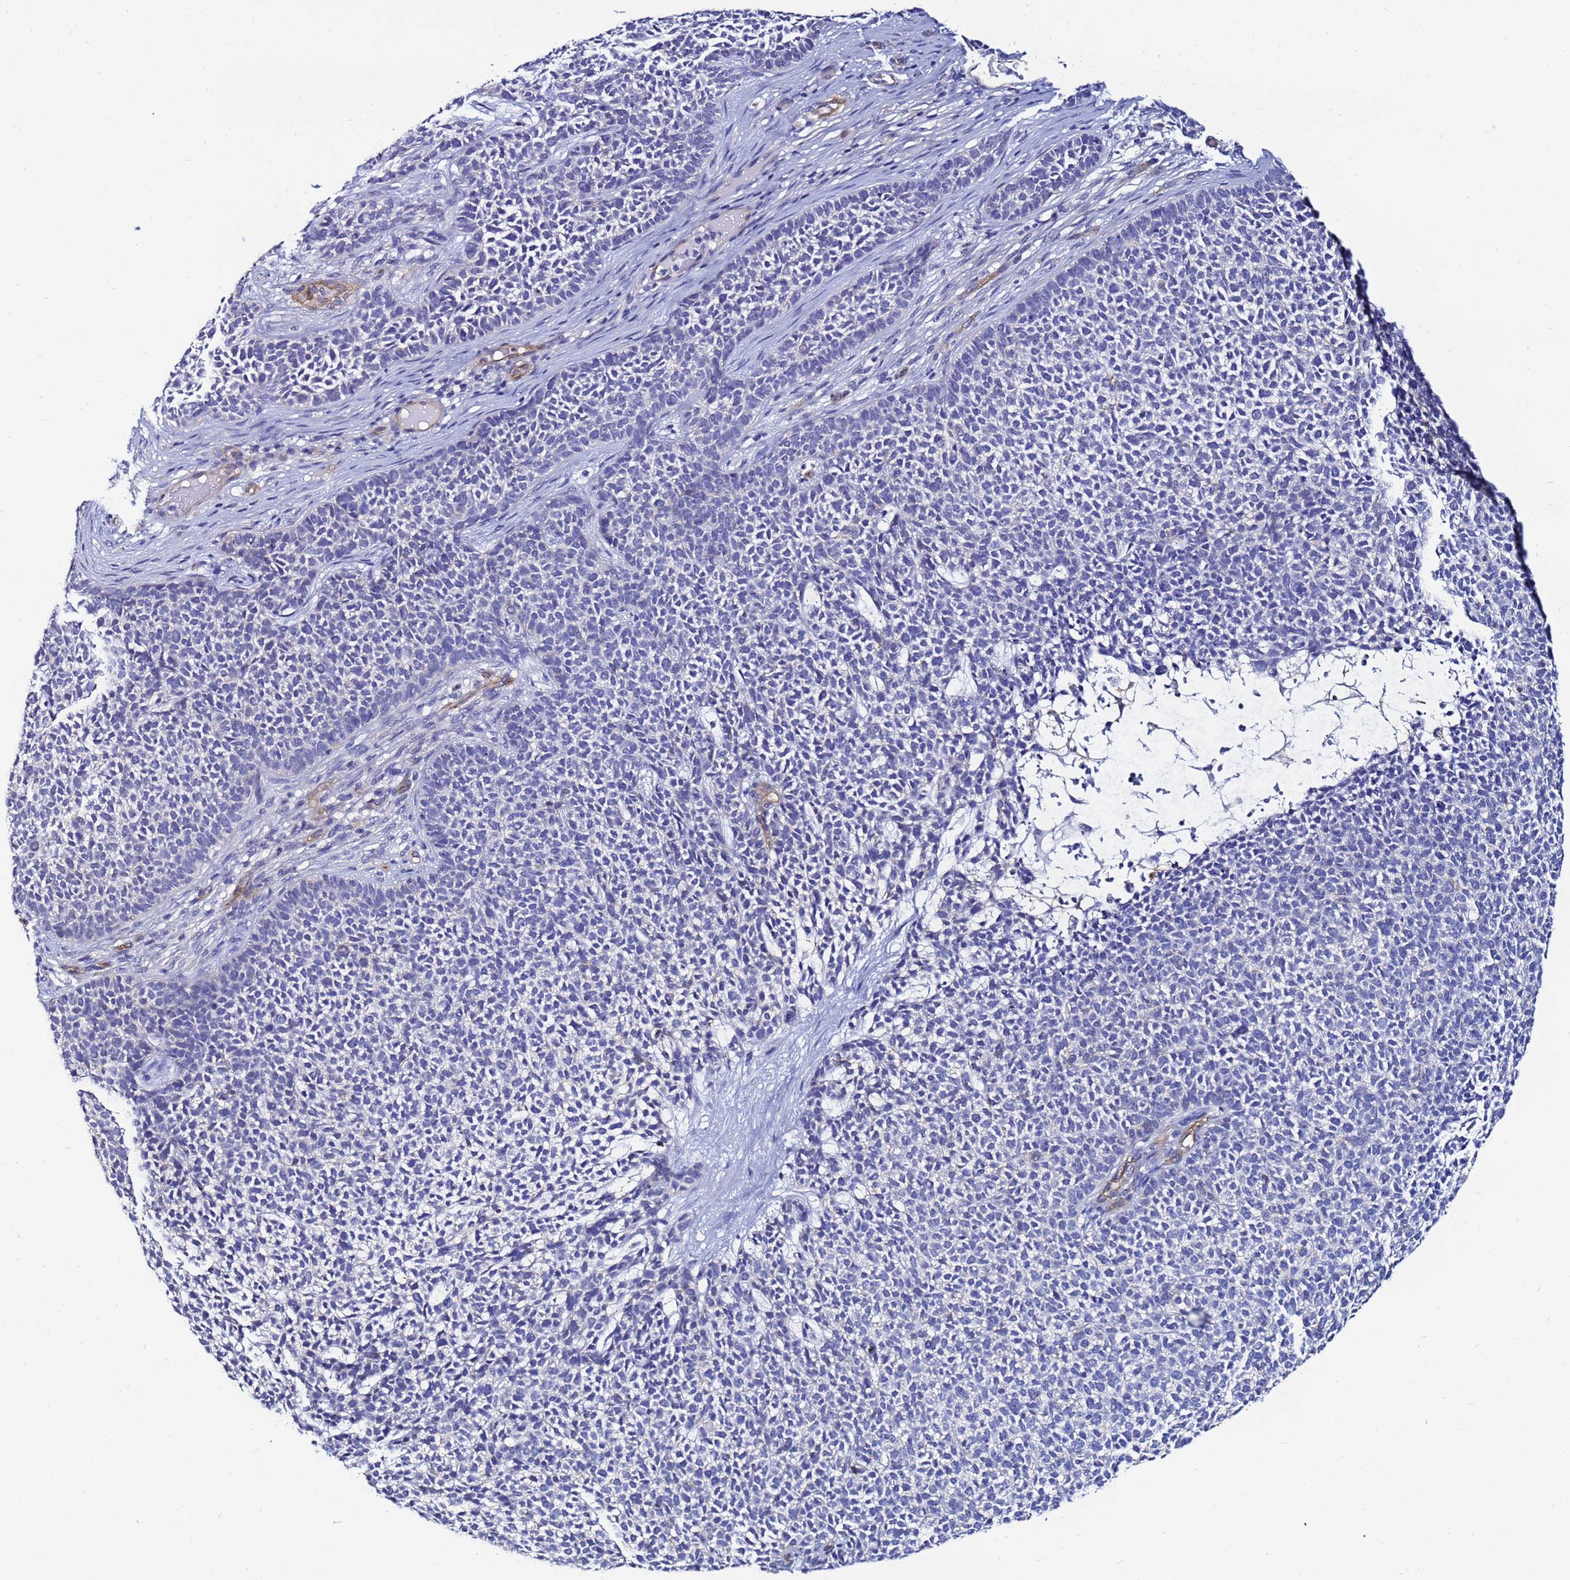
{"staining": {"intensity": "negative", "quantity": "none", "location": "none"}, "tissue": "skin cancer", "cell_type": "Tumor cells", "image_type": "cancer", "snomed": [{"axis": "morphology", "description": "Basal cell carcinoma"}, {"axis": "topography", "description": "Skin"}], "caption": "Histopathology image shows no protein positivity in tumor cells of skin cancer (basal cell carcinoma) tissue. (DAB immunohistochemistry, high magnification).", "gene": "DEFB104A", "patient": {"sex": "female", "age": 84}}